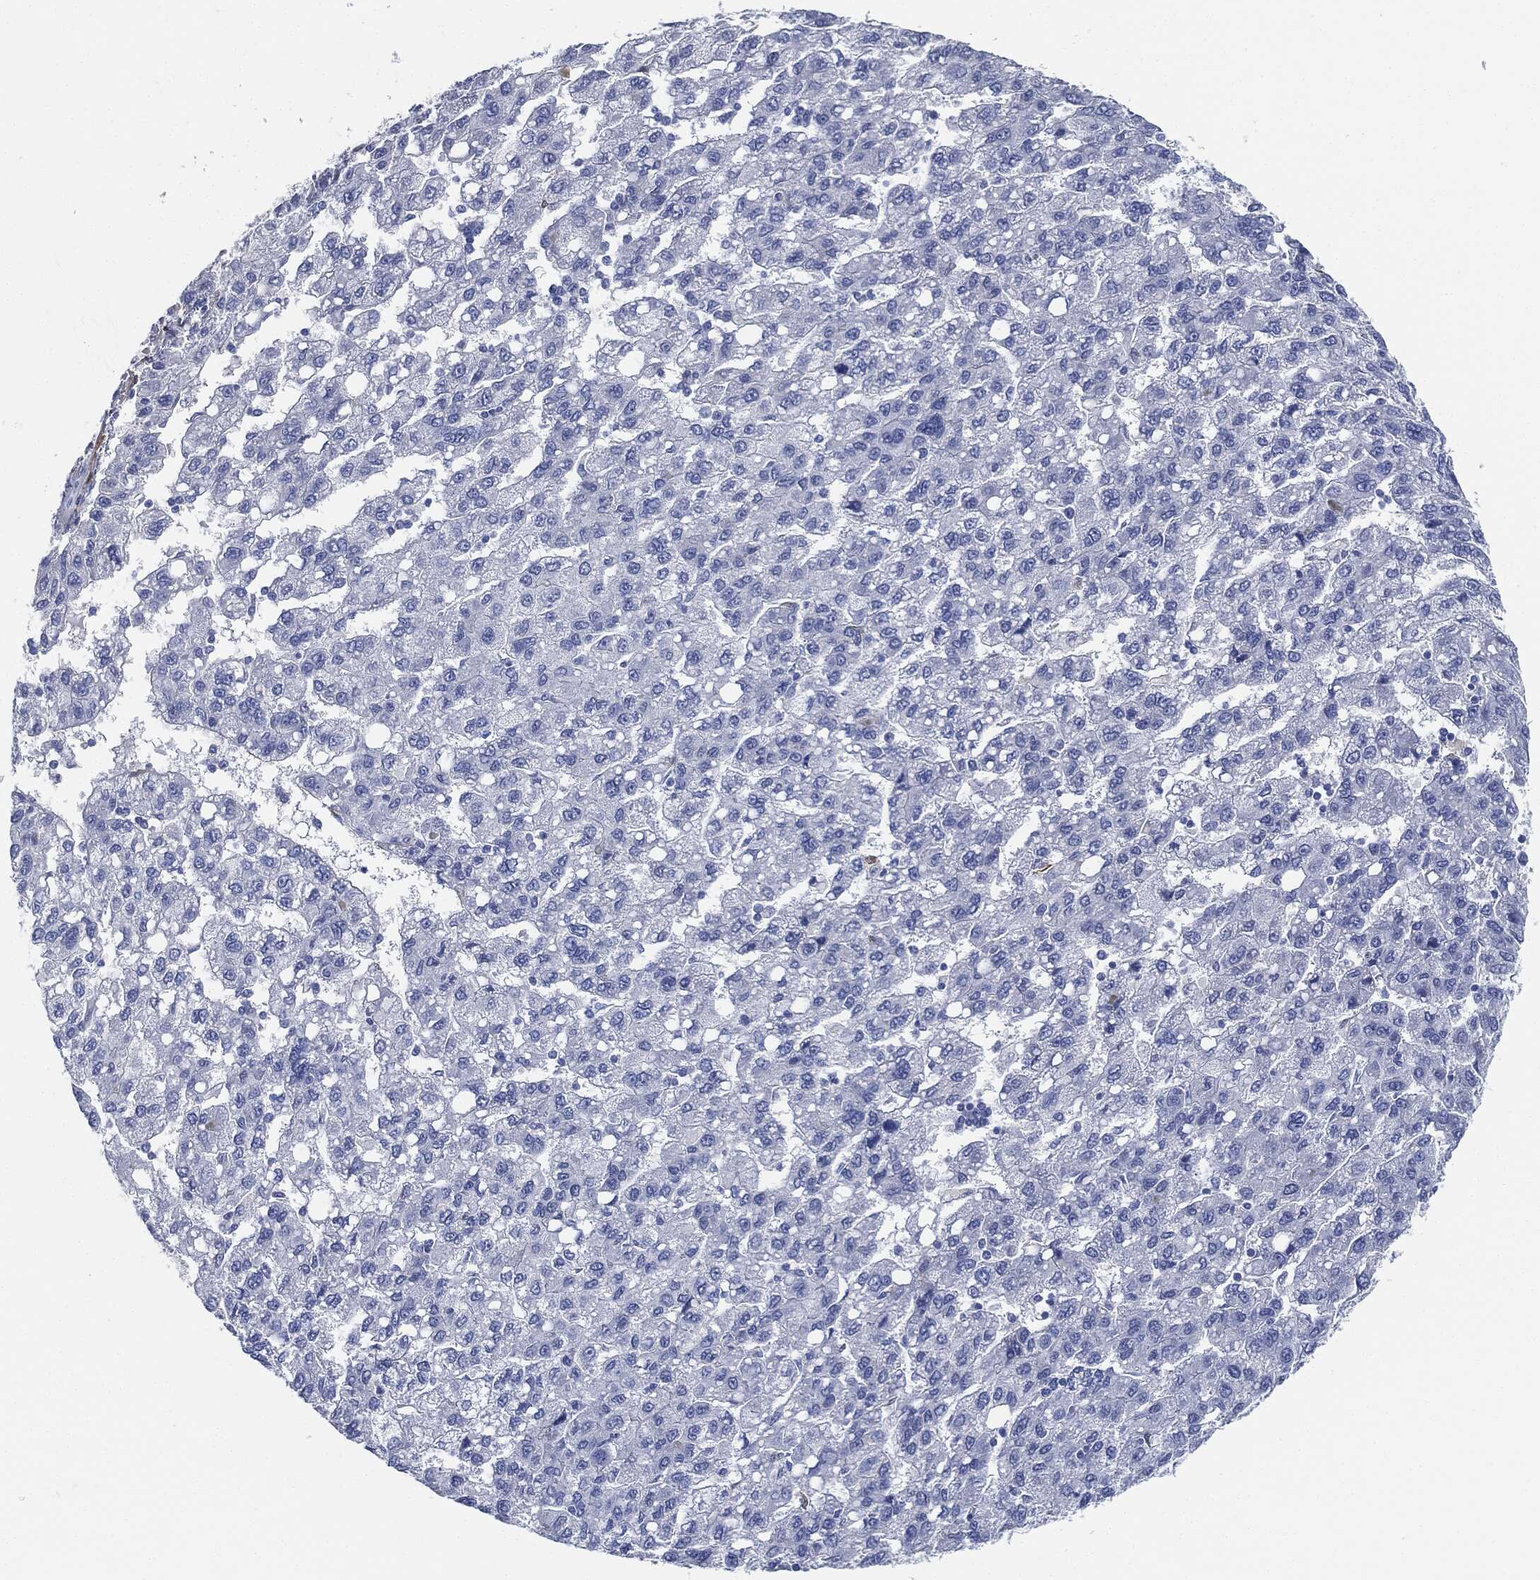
{"staining": {"intensity": "negative", "quantity": "none", "location": "none"}, "tissue": "liver cancer", "cell_type": "Tumor cells", "image_type": "cancer", "snomed": [{"axis": "morphology", "description": "Carcinoma, Hepatocellular, NOS"}, {"axis": "topography", "description": "Liver"}], "caption": "DAB immunohistochemical staining of liver hepatocellular carcinoma displays no significant positivity in tumor cells.", "gene": "TAGLN", "patient": {"sex": "female", "age": 82}}